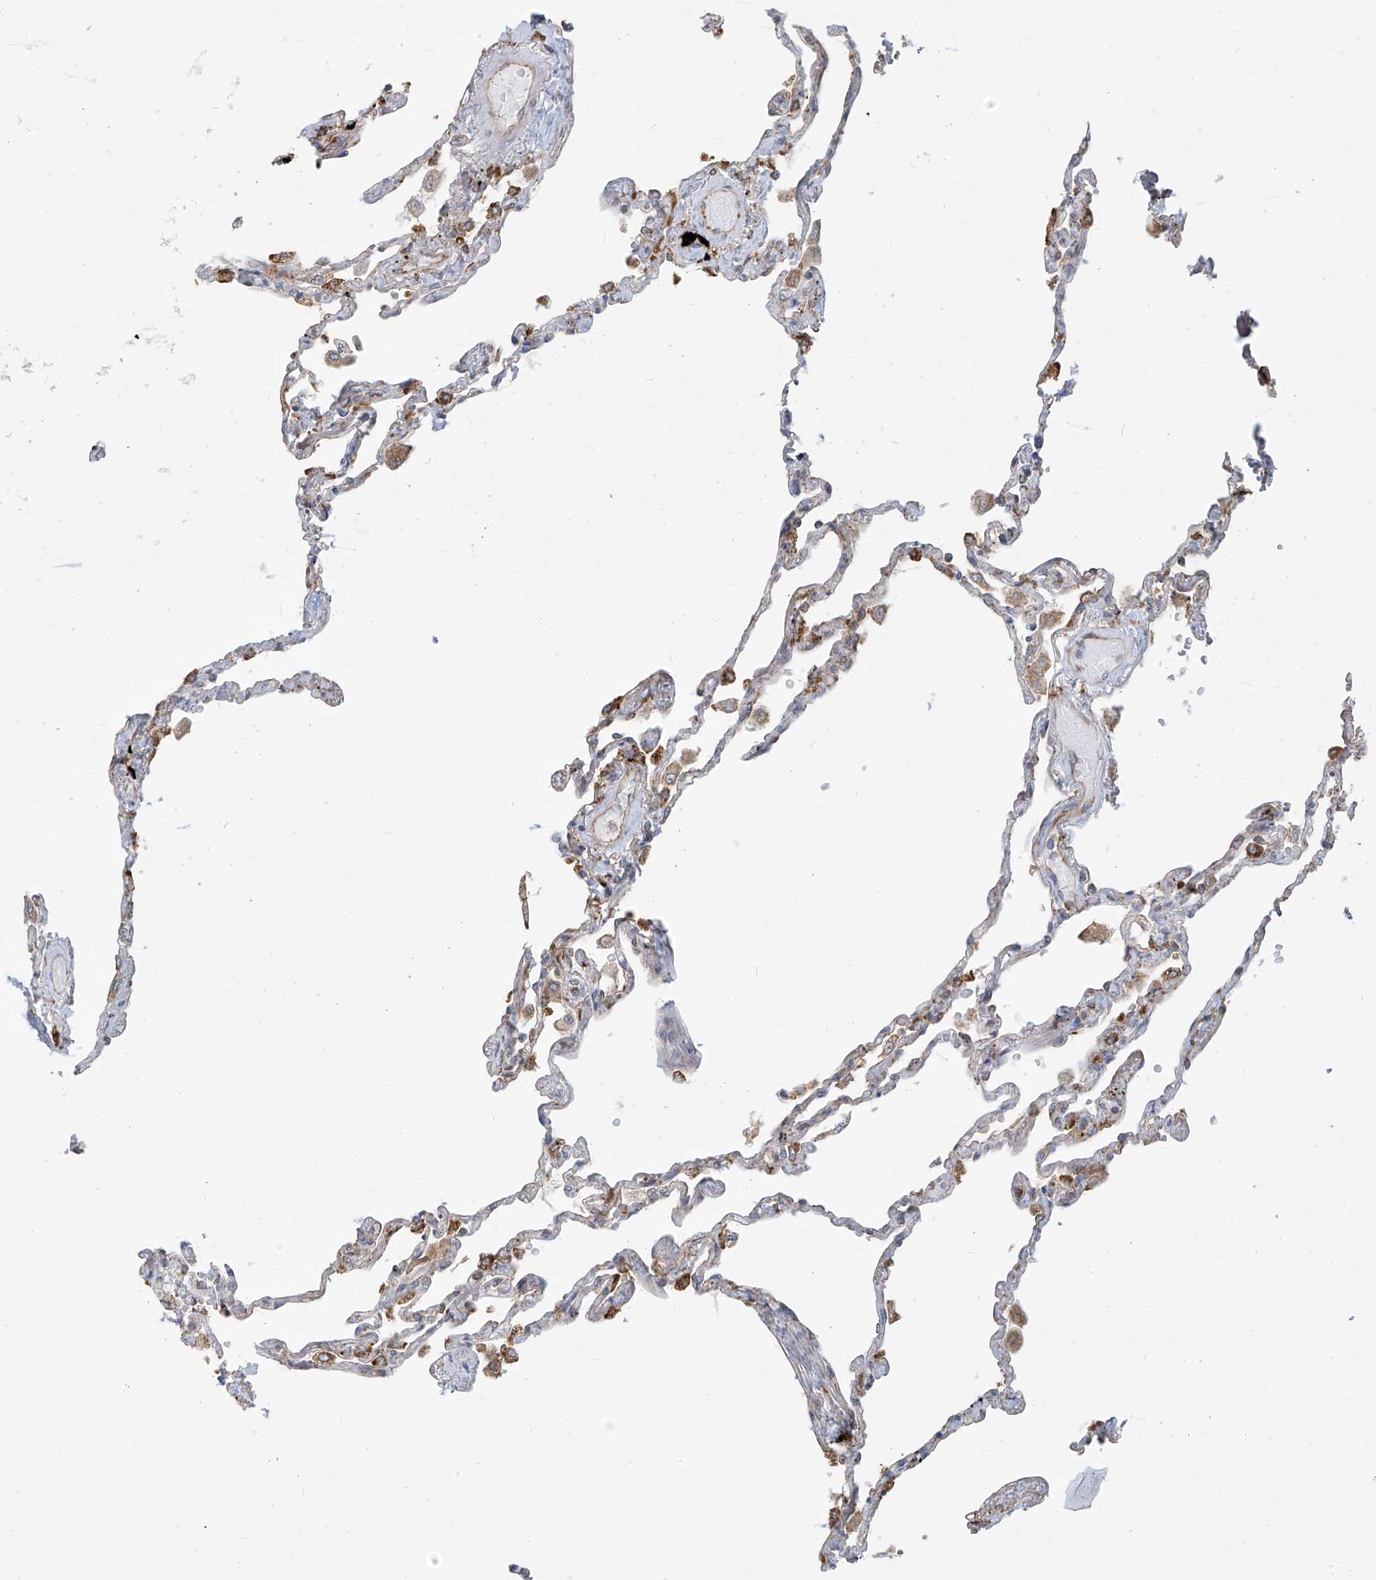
{"staining": {"intensity": "moderate", "quantity": "25%-75%", "location": "cytoplasmic/membranous"}, "tissue": "lung", "cell_type": "Alveolar cells", "image_type": "normal", "snomed": [{"axis": "morphology", "description": "Normal tissue, NOS"}, {"axis": "topography", "description": "Lung"}], "caption": "The histopathology image demonstrates immunohistochemical staining of normal lung. There is moderate cytoplasmic/membranous staining is identified in approximately 25%-75% of alveolar cells.", "gene": "KATNIP", "patient": {"sex": "female", "age": 67}}